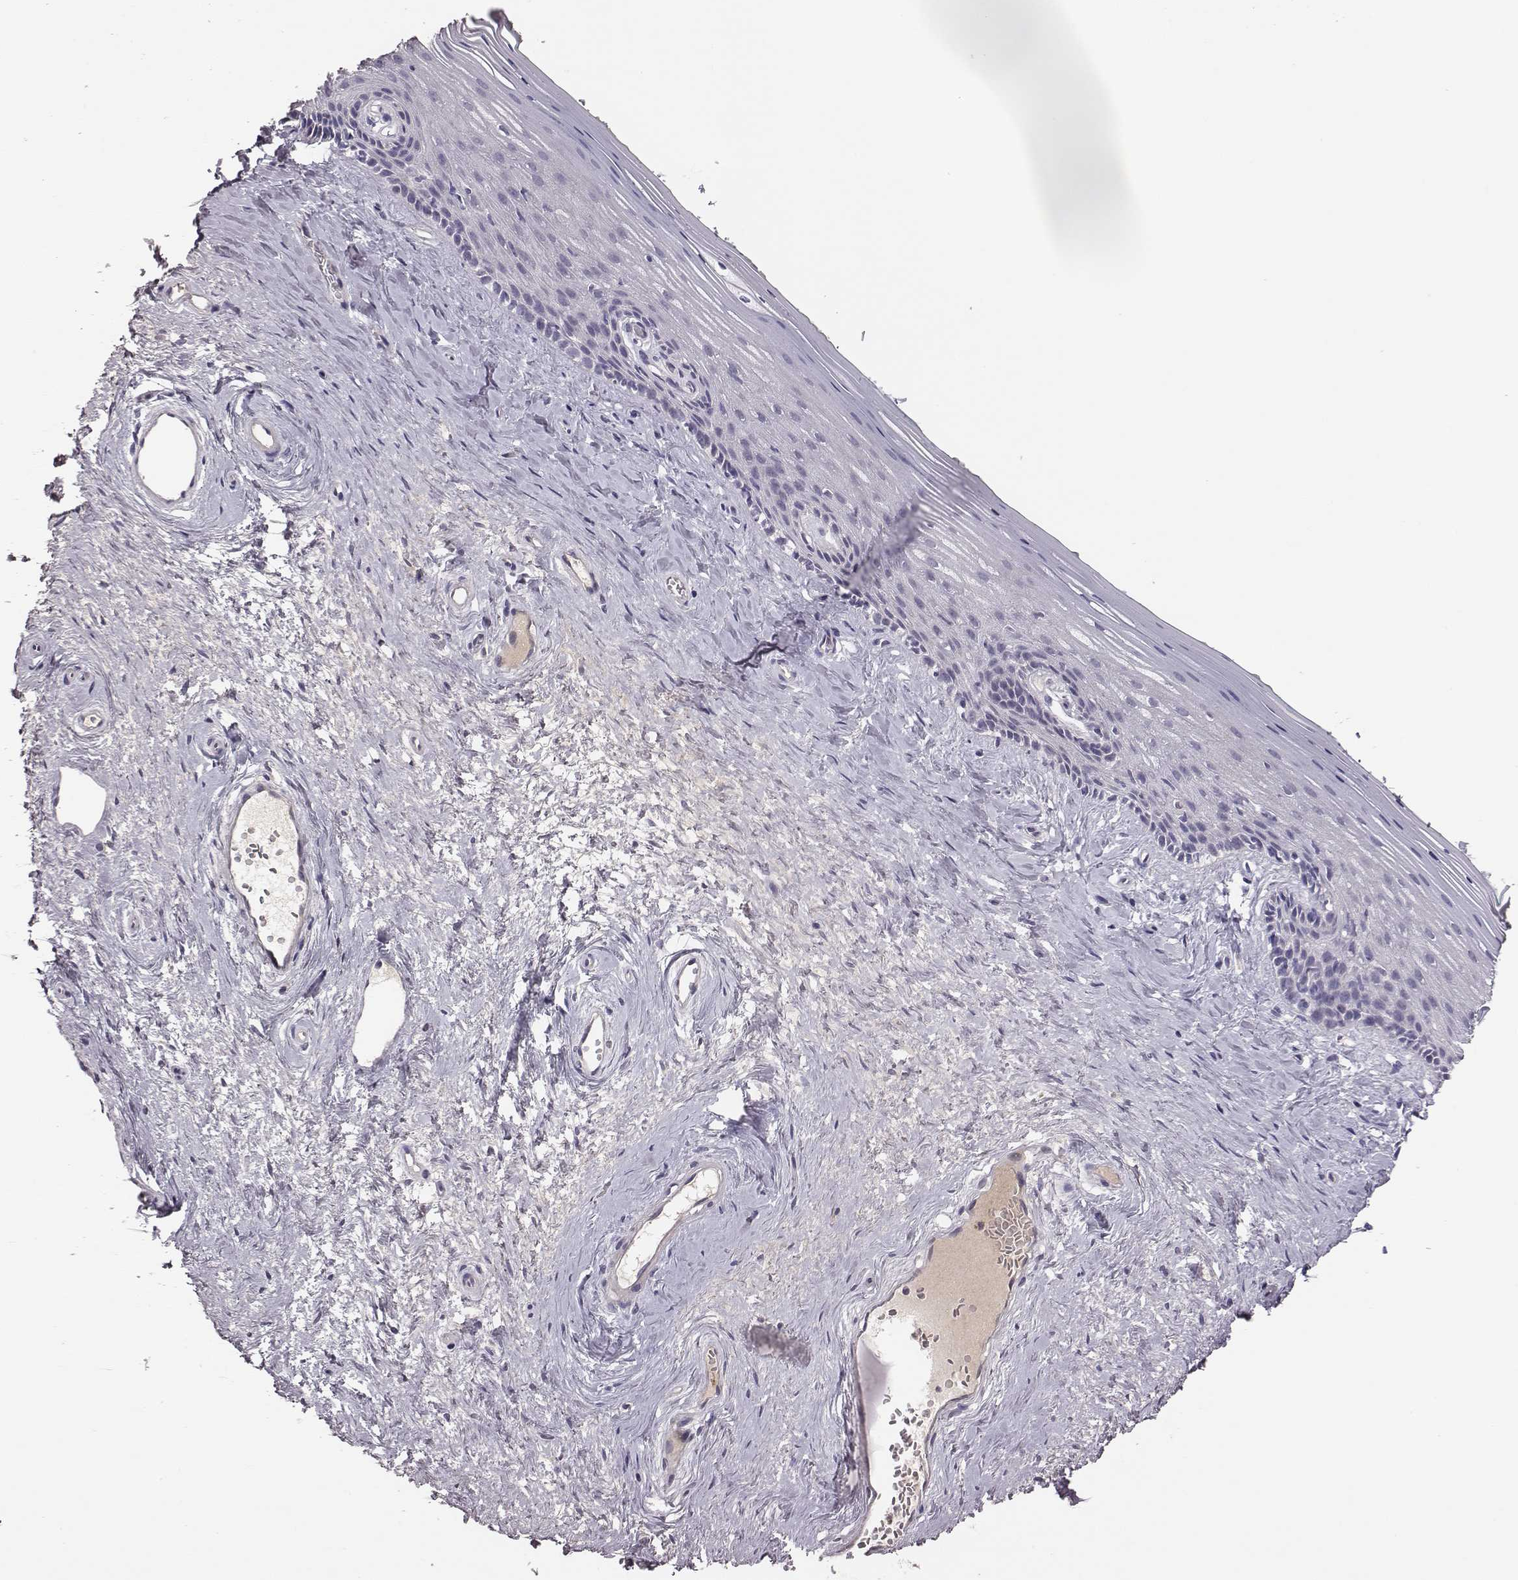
{"staining": {"intensity": "negative", "quantity": "none", "location": "none"}, "tissue": "vagina", "cell_type": "Squamous epithelial cells", "image_type": "normal", "snomed": [{"axis": "morphology", "description": "Normal tissue, NOS"}, {"axis": "topography", "description": "Vagina"}], "caption": "This is an immunohistochemistry photomicrograph of benign vagina. There is no positivity in squamous epithelial cells.", "gene": "KMO", "patient": {"sex": "female", "age": 45}}